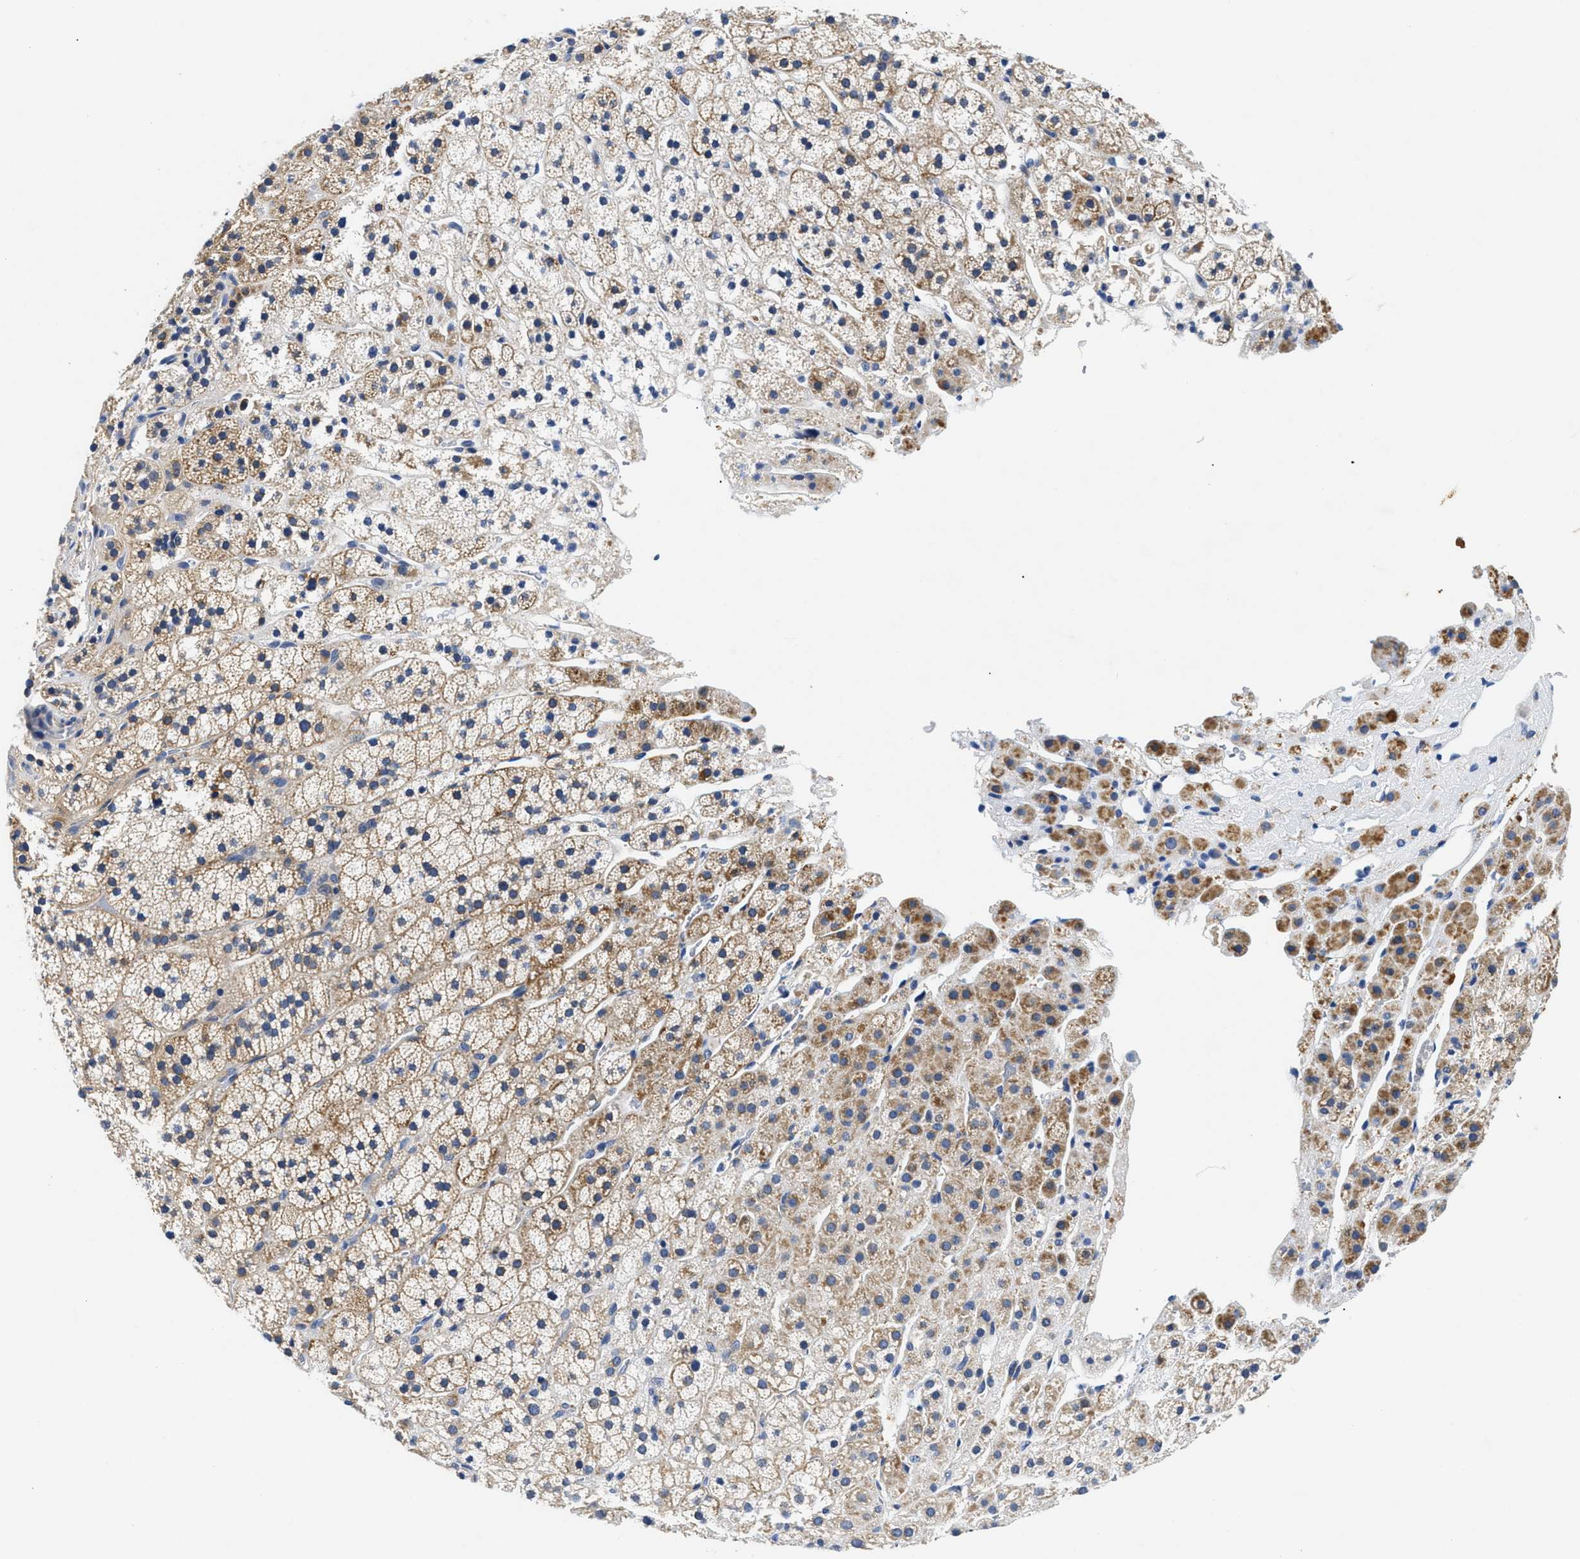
{"staining": {"intensity": "moderate", "quantity": "25%-75%", "location": "cytoplasmic/membranous"}, "tissue": "adrenal gland", "cell_type": "Glandular cells", "image_type": "normal", "snomed": [{"axis": "morphology", "description": "Normal tissue, NOS"}, {"axis": "topography", "description": "Adrenal gland"}], "caption": "The micrograph reveals staining of normal adrenal gland, revealing moderate cytoplasmic/membranous protein staining (brown color) within glandular cells.", "gene": "MEA1", "patient": {"sex": "male", "age": 56}}